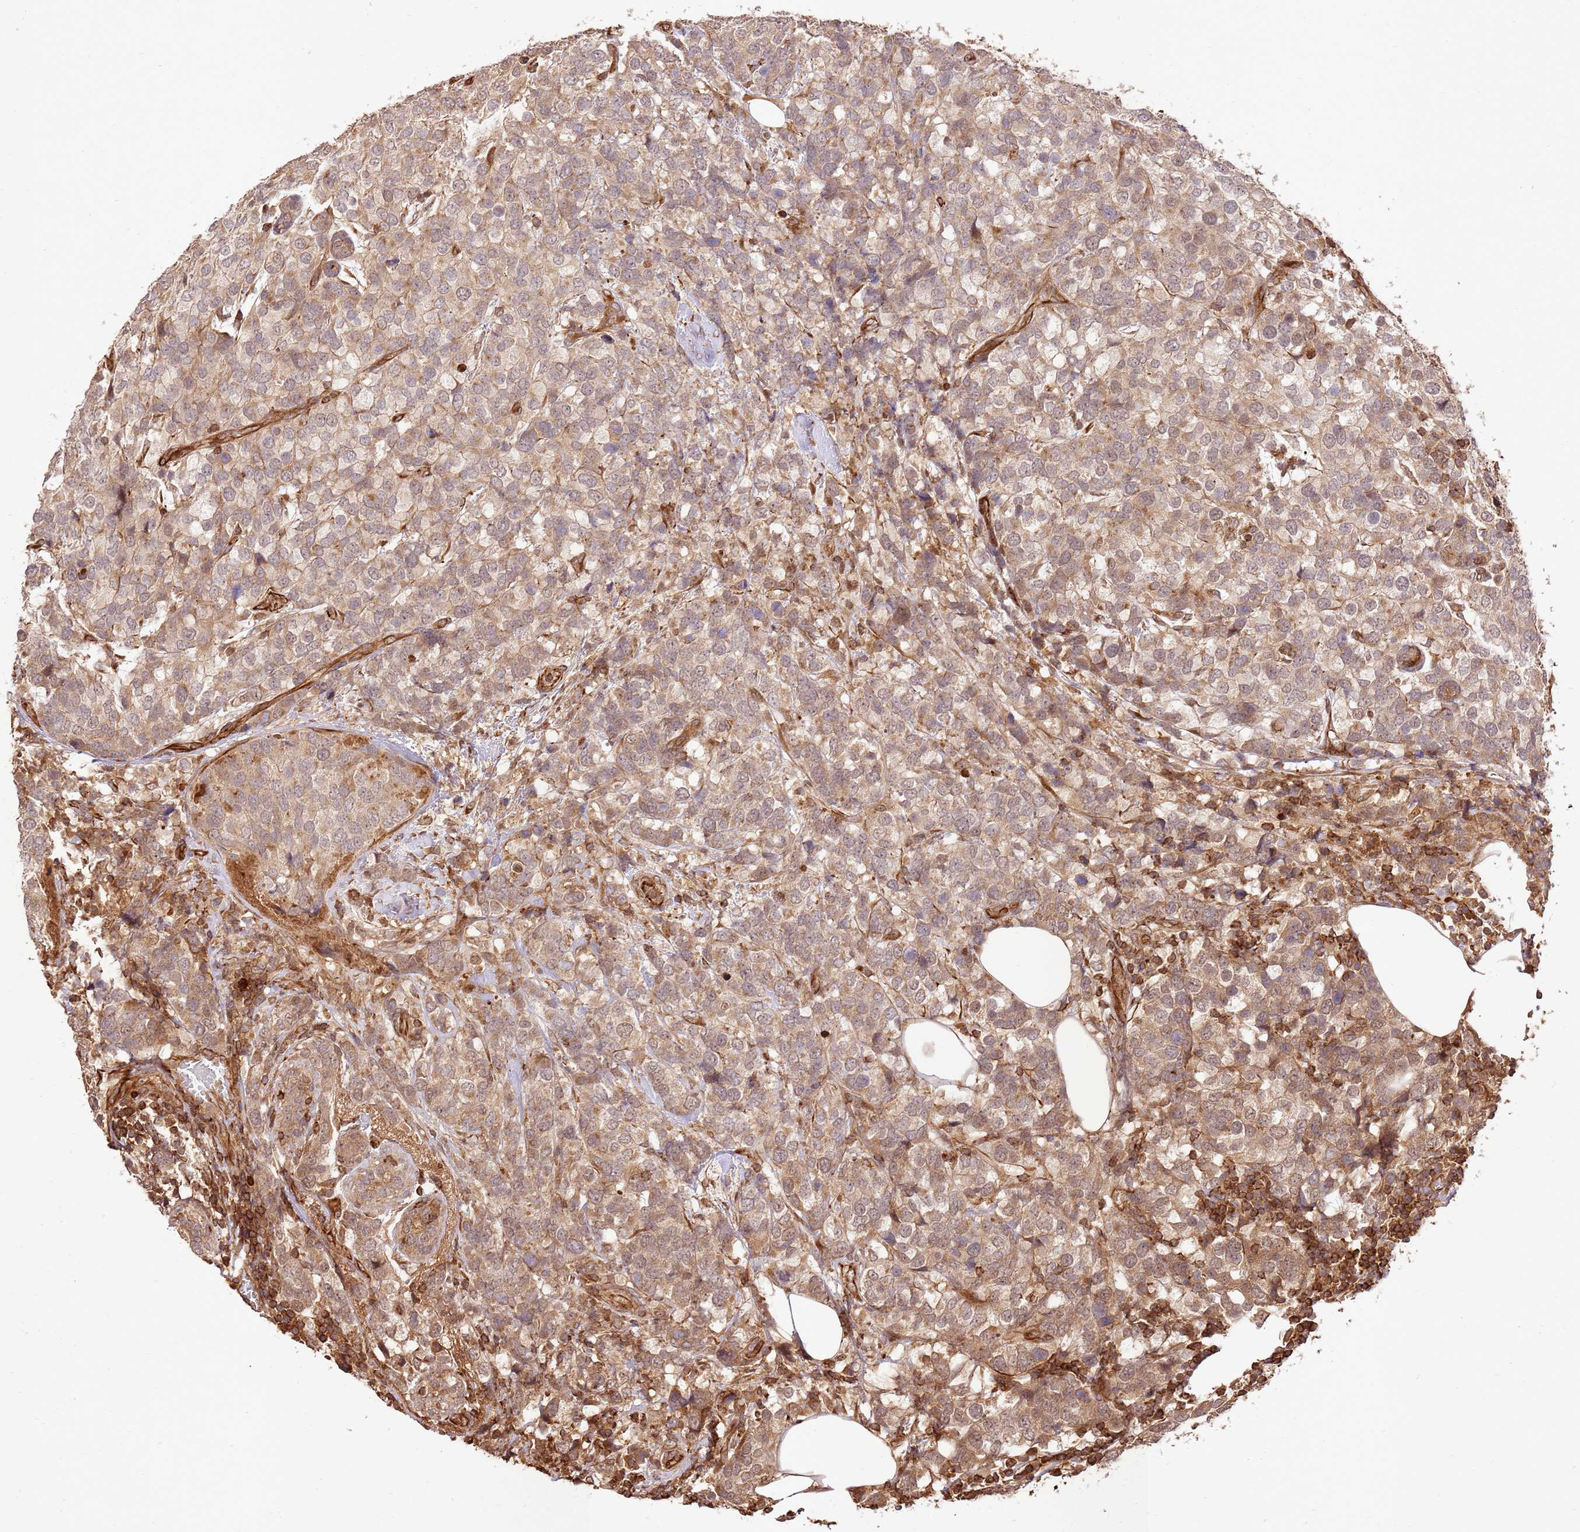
{"staining": {"intensity": "moderate", "quantity": ">75%", "location": "cytoplasmic/membranous"}, "tissue": "breast cancer", "cell_type": "Tumor cells", "image_type": "cancer", "snomed": [{"axis": "morphology", "description": "Lobular carcinoma"}, {"axis": "topography", "description": "Breast"}], "caption": "Breast lobular carcinoma stained with a brown dye demonstrates moderate cytoplasmic/membranous positive staining in about >75% of tumor cells.", "gene": "KATNAL2", "patient": {"sex": "female", "age": 59}}